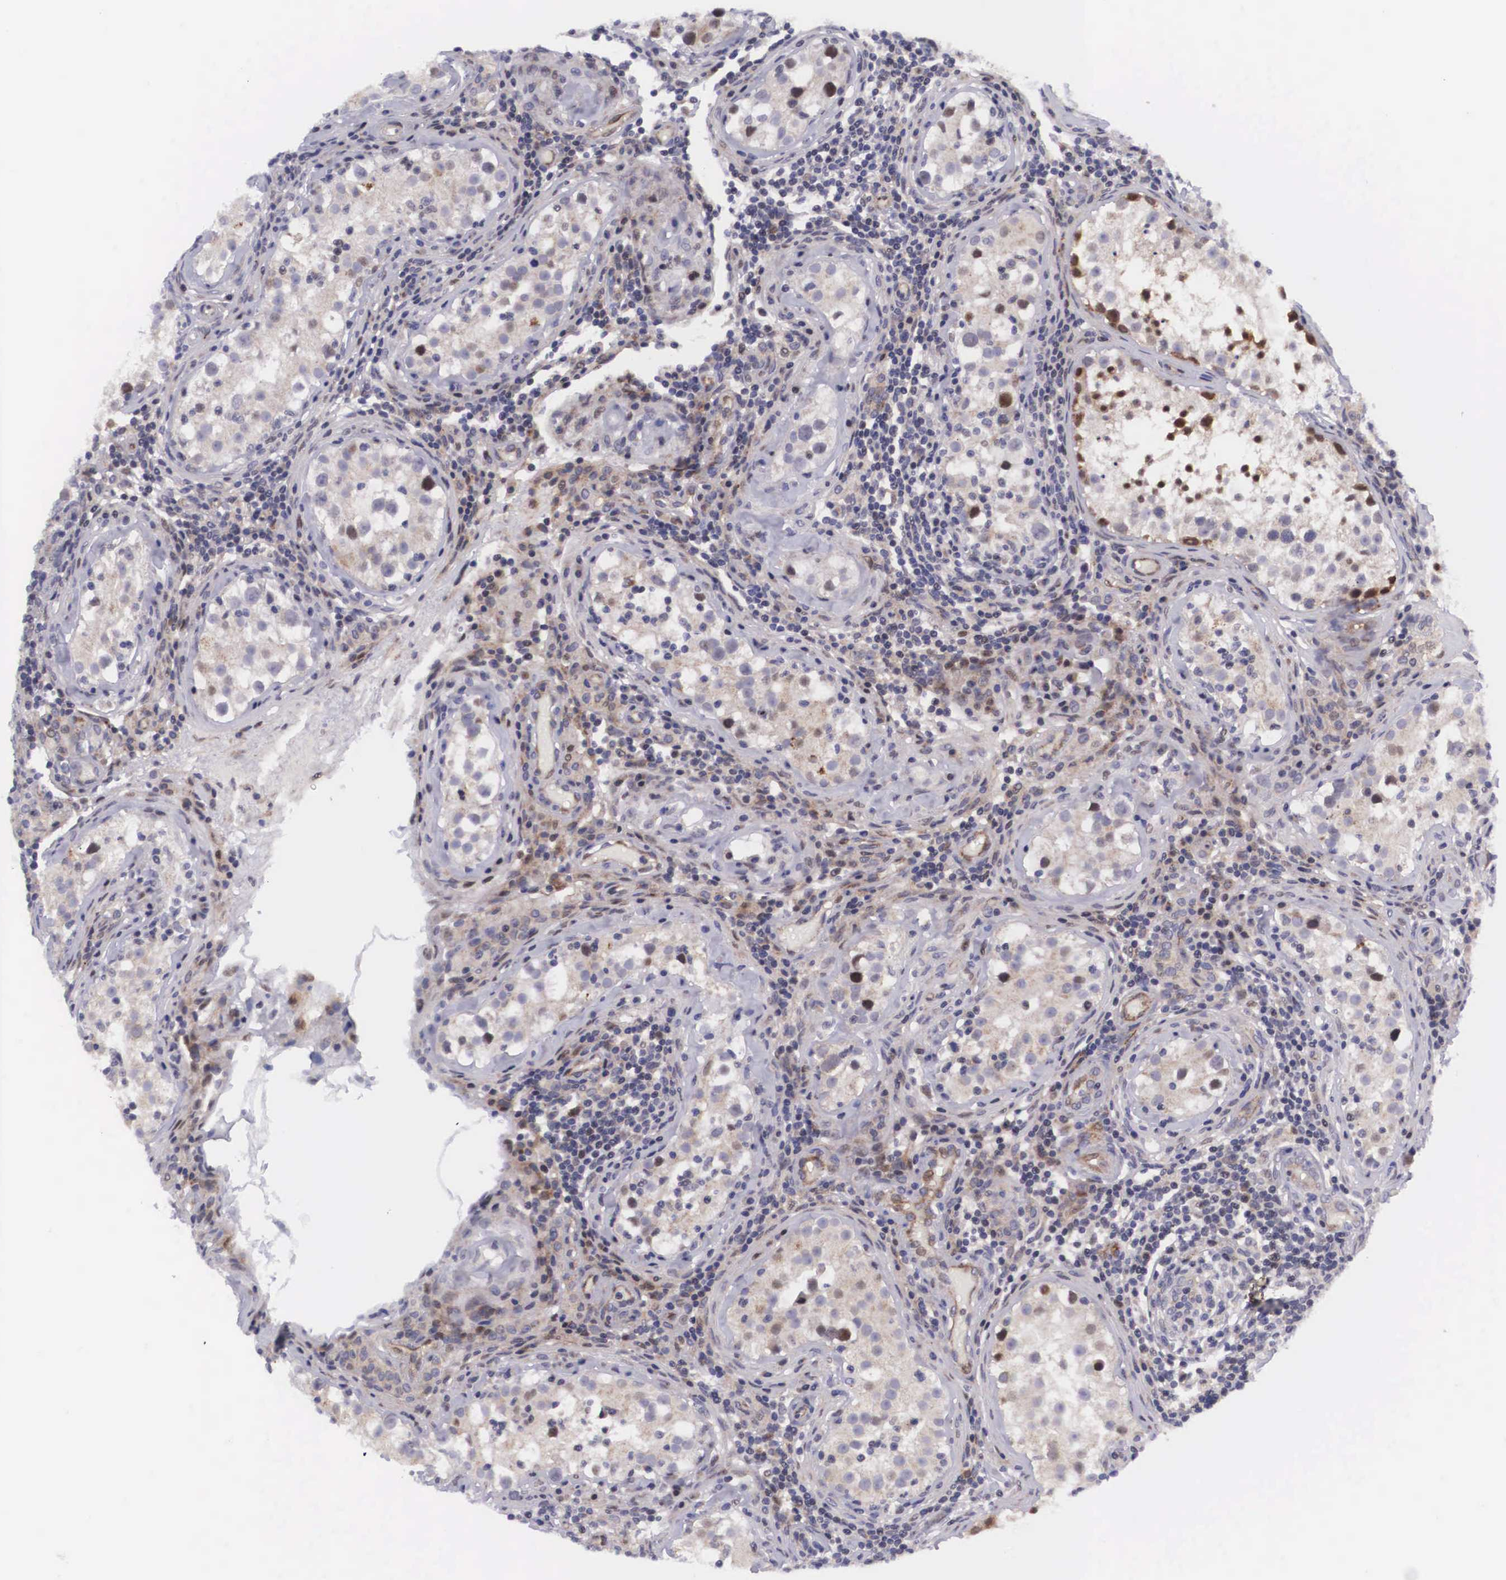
{"staining": {"intensity": "weak", "quantity": "25%-75%", "location": "nuclear"}, "tissue": "testis", "cell_type": "Cells in seminiferous ducts", "image_type": "normal", "snomed": [{"axis": "morphology", "description": "Normal tissue, NOS"}, {"axis": "topography", "description": "Testis"}], "caption": "A high-resolution image shows immunohistochemistry staining of unremarkable testis, which displays weak nuclear staining in about 25%-75% of cells in seminiferous ducts.", "gene": "EMID1", "patient": {"sex": "male", "age": 24}}